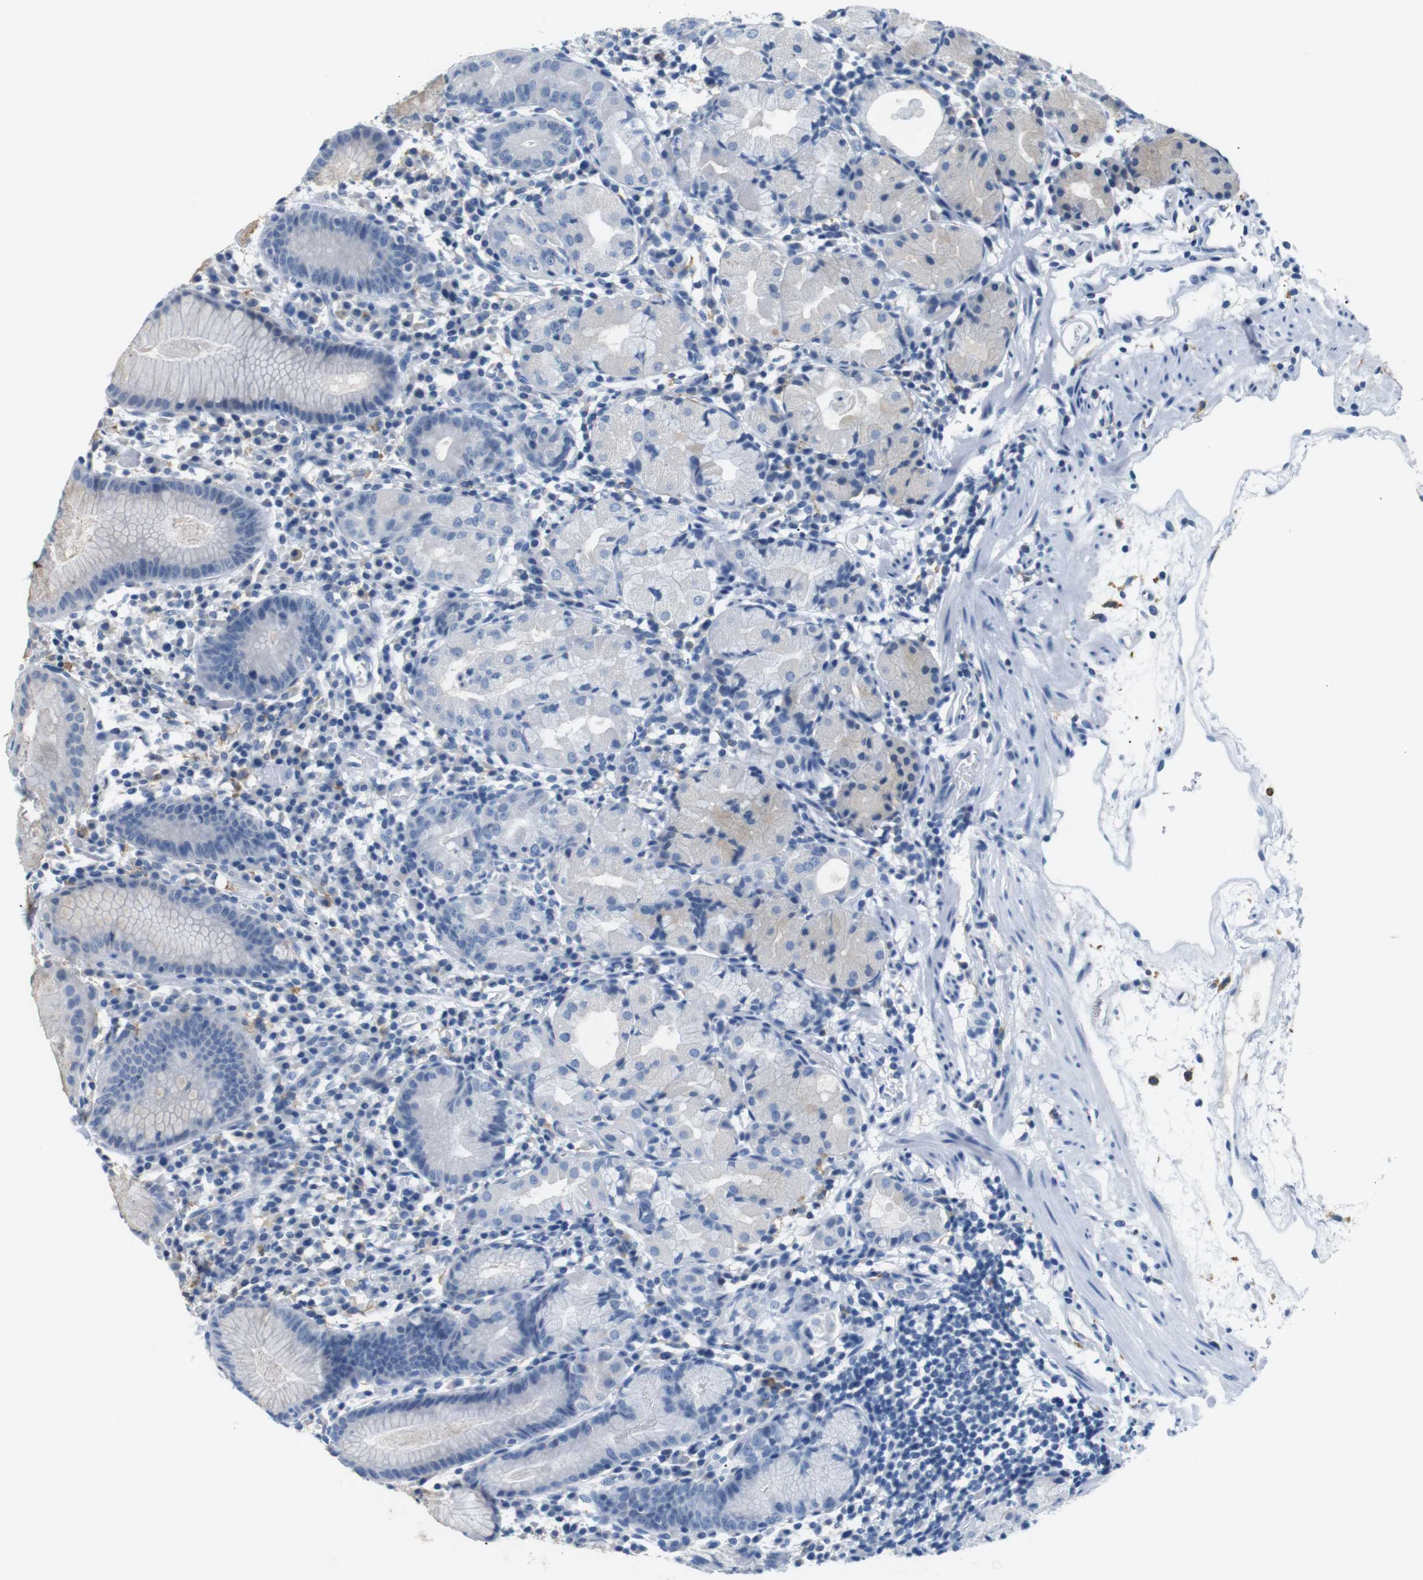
{"staining": {"intensity": "negative", "quantity": "none", "location": "none"}, "tissue": "stomach", "cell_type": "Glandular cells", "image_type": "normal", "snomed": [{"axis": "morphology", "description": "Normal tissue, NOS"}, {"axis": "topography", "description": "Stomach"}, {"axis": "topography", "description": "Stomach, lower"}], "caption": "Normal stomach was stained to show a protein in brown. There is no significant expression in glandular cells.", "gene": "FCGRT", "patient": {"sex": "female", "age": 75}}